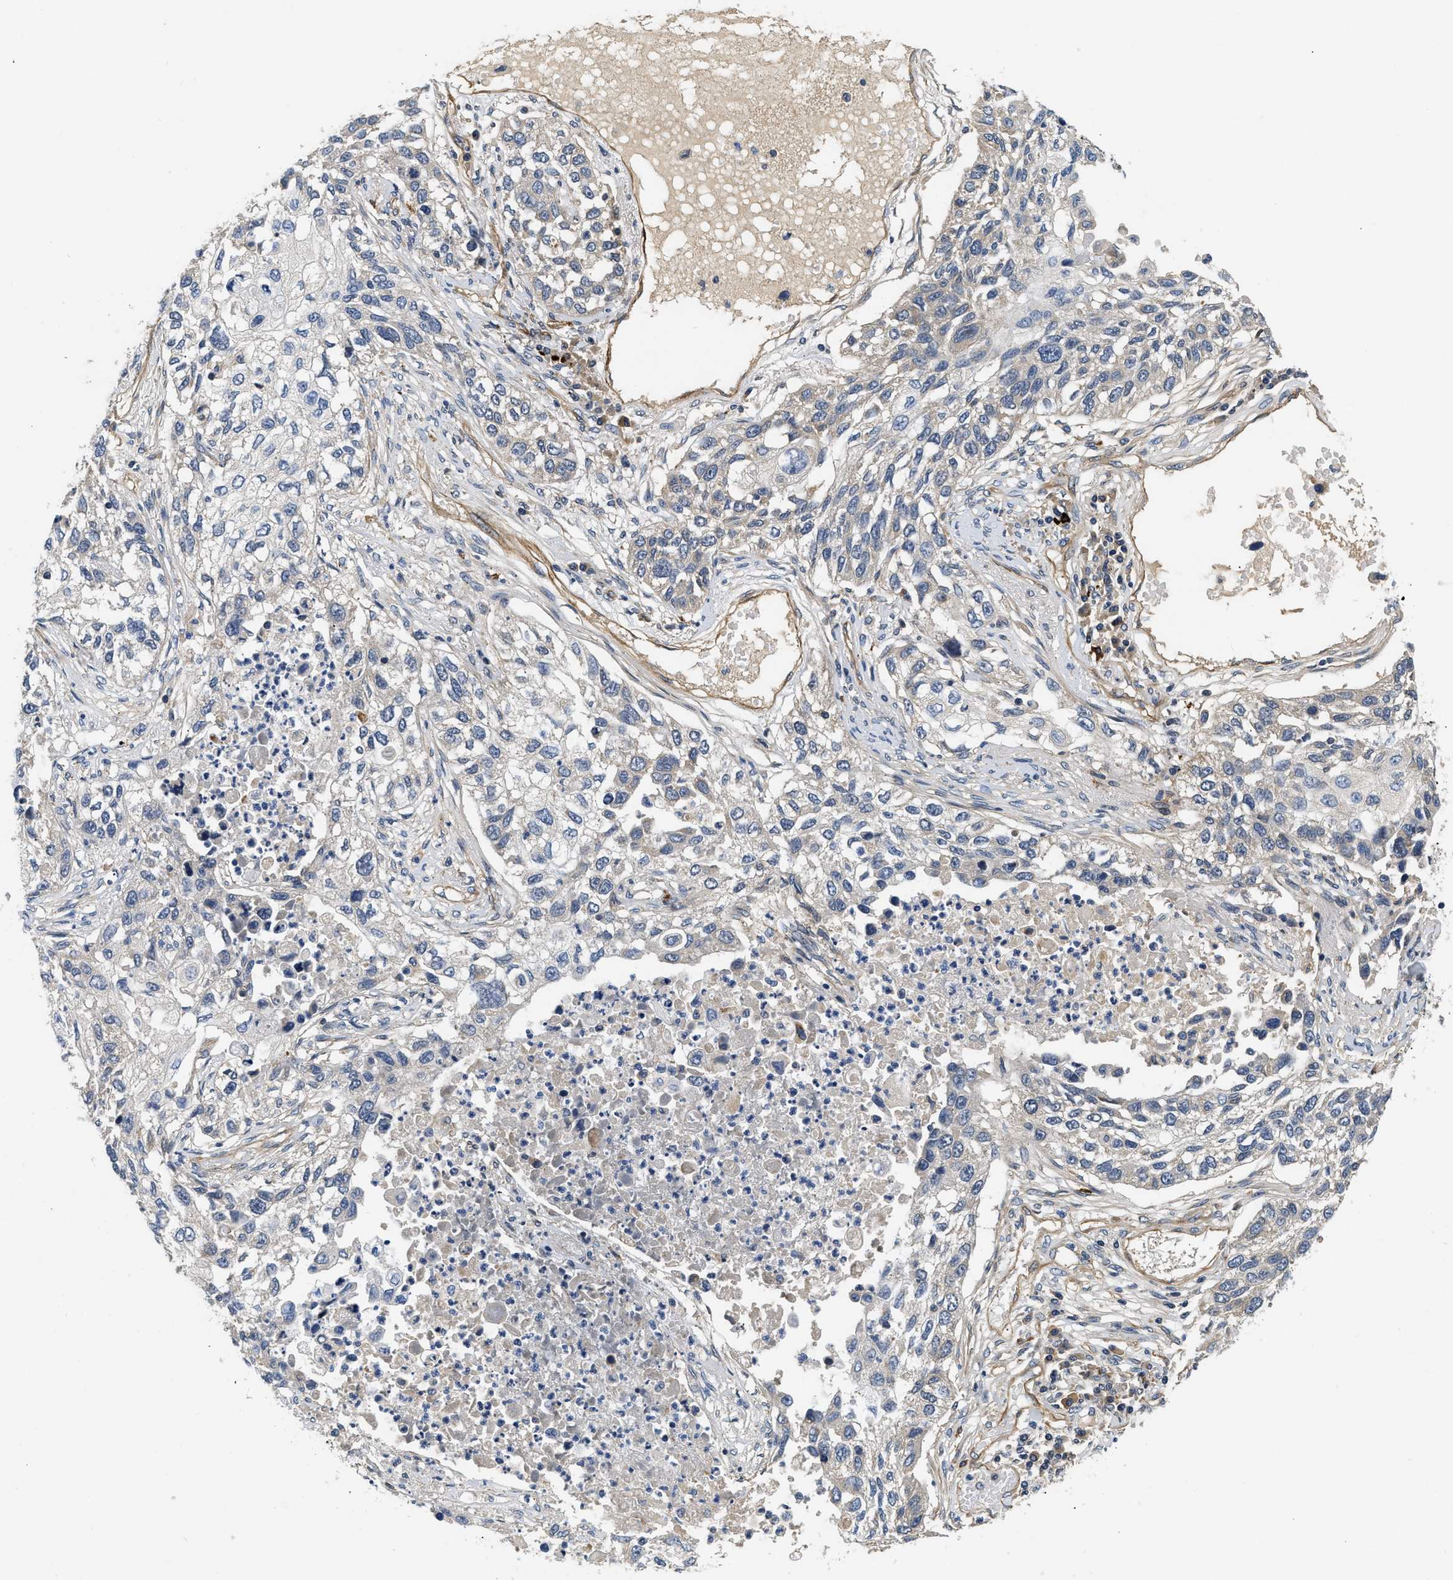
{"staining": {"intensity": "weak", "quantity": "<25%", "location": "cytoplasmic/membranous"}, "tissue": "lung cancer", "cell_type": "Tumor cells", "image_type": "cancer", "snomed": [{"axis": "morphology", "description": "Squamous cell carcinoma, NOS"}, {"axis": "topography", "description": "Lung"}], "caption": "IHC micrograph of neoplastic tissue: squamous cell carcinoma (lung) stained with DAB (3,3'-diaminobenzidine) reveals no significant protein expression in tumor cells.", "gene": "NME6", "patient": {"sex": "male", "age": 71}}